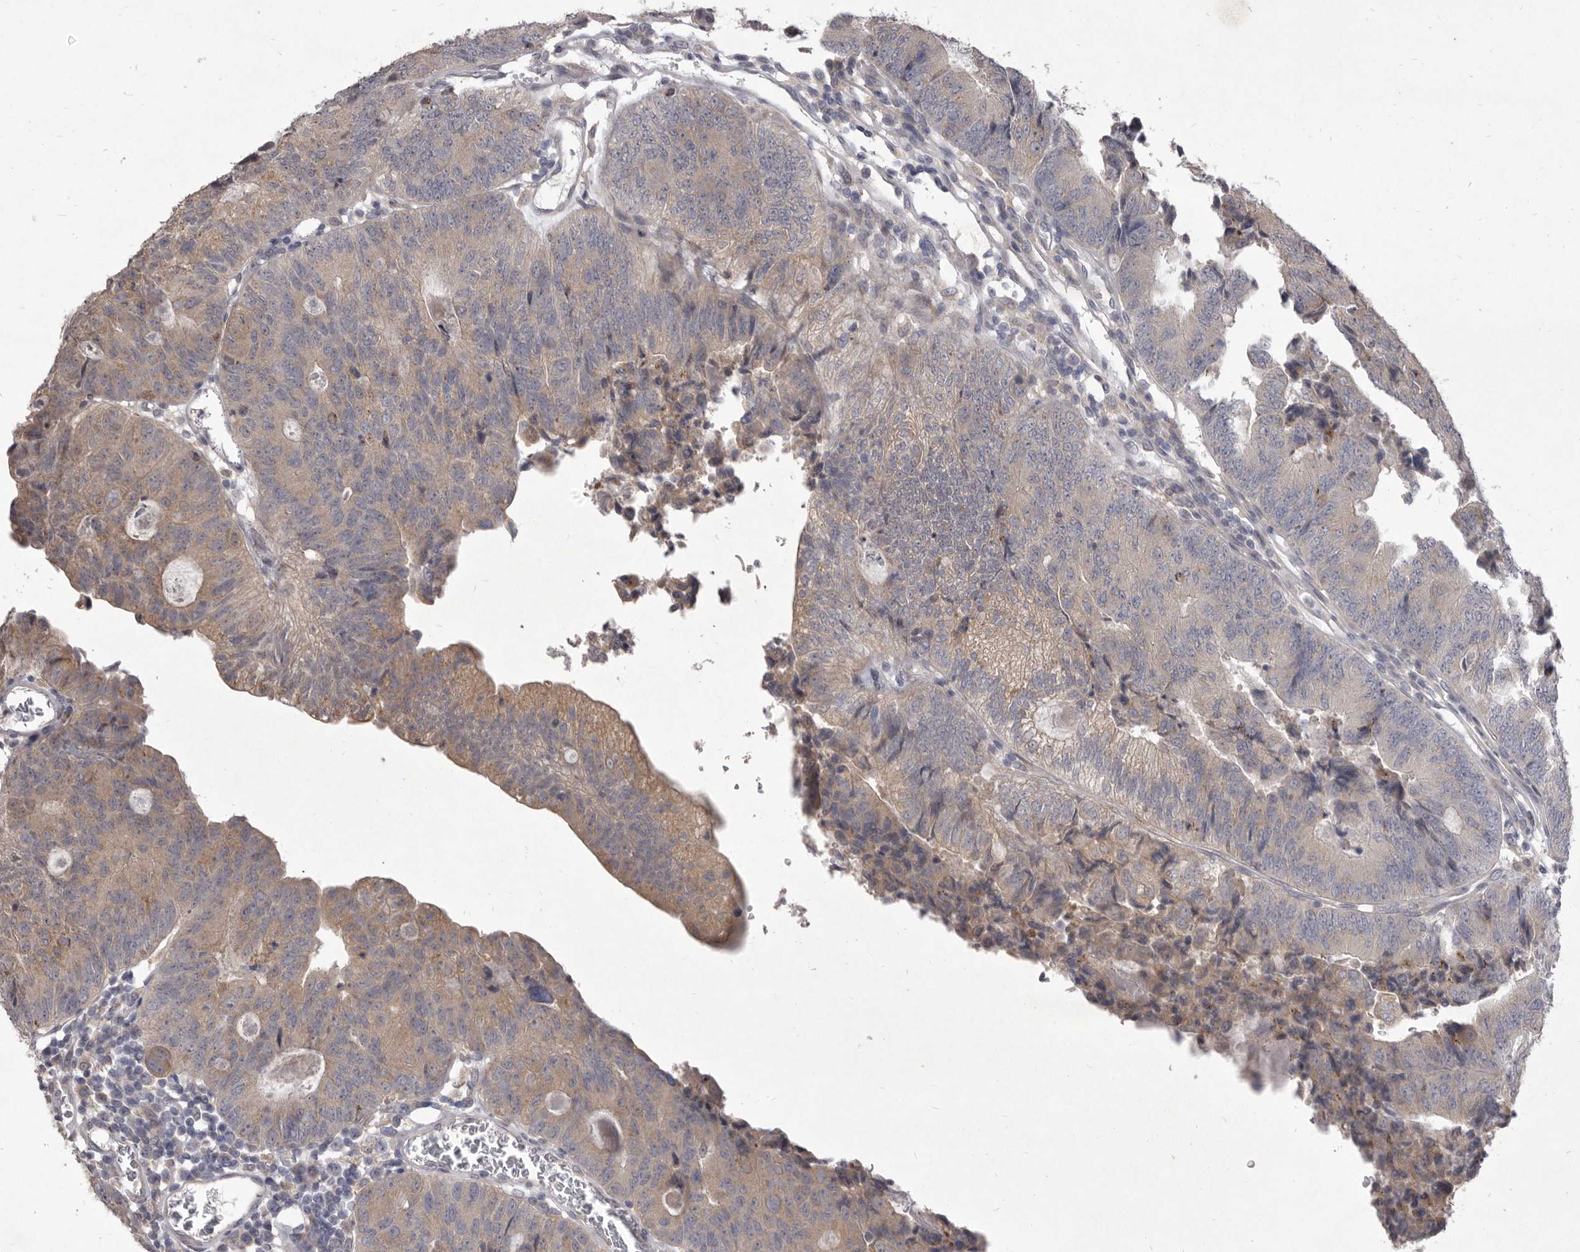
{"staining": {"intensity": "moderate", "quantity": "25%-75%", "location": "cytoplasmic/membranous"}, "tissue": "colorectal cancer", "cell_type": "Tumor cells", "image_type": "cancer", "snomed": [{"axis": "morphology", "description": "Adenocarcinoma, NOS"}, {"axis": "topography", "description": "Colon"}], "caption": "Adenocarcinoma (colorectal) tissue exhibits moderate cytoplasmic/membranous positivity in about 25%-75% of tumor cells, visualized by immunohistochemistry.", "gene": "P2RX6", "patient": {"sex": "female", "age": 67}}